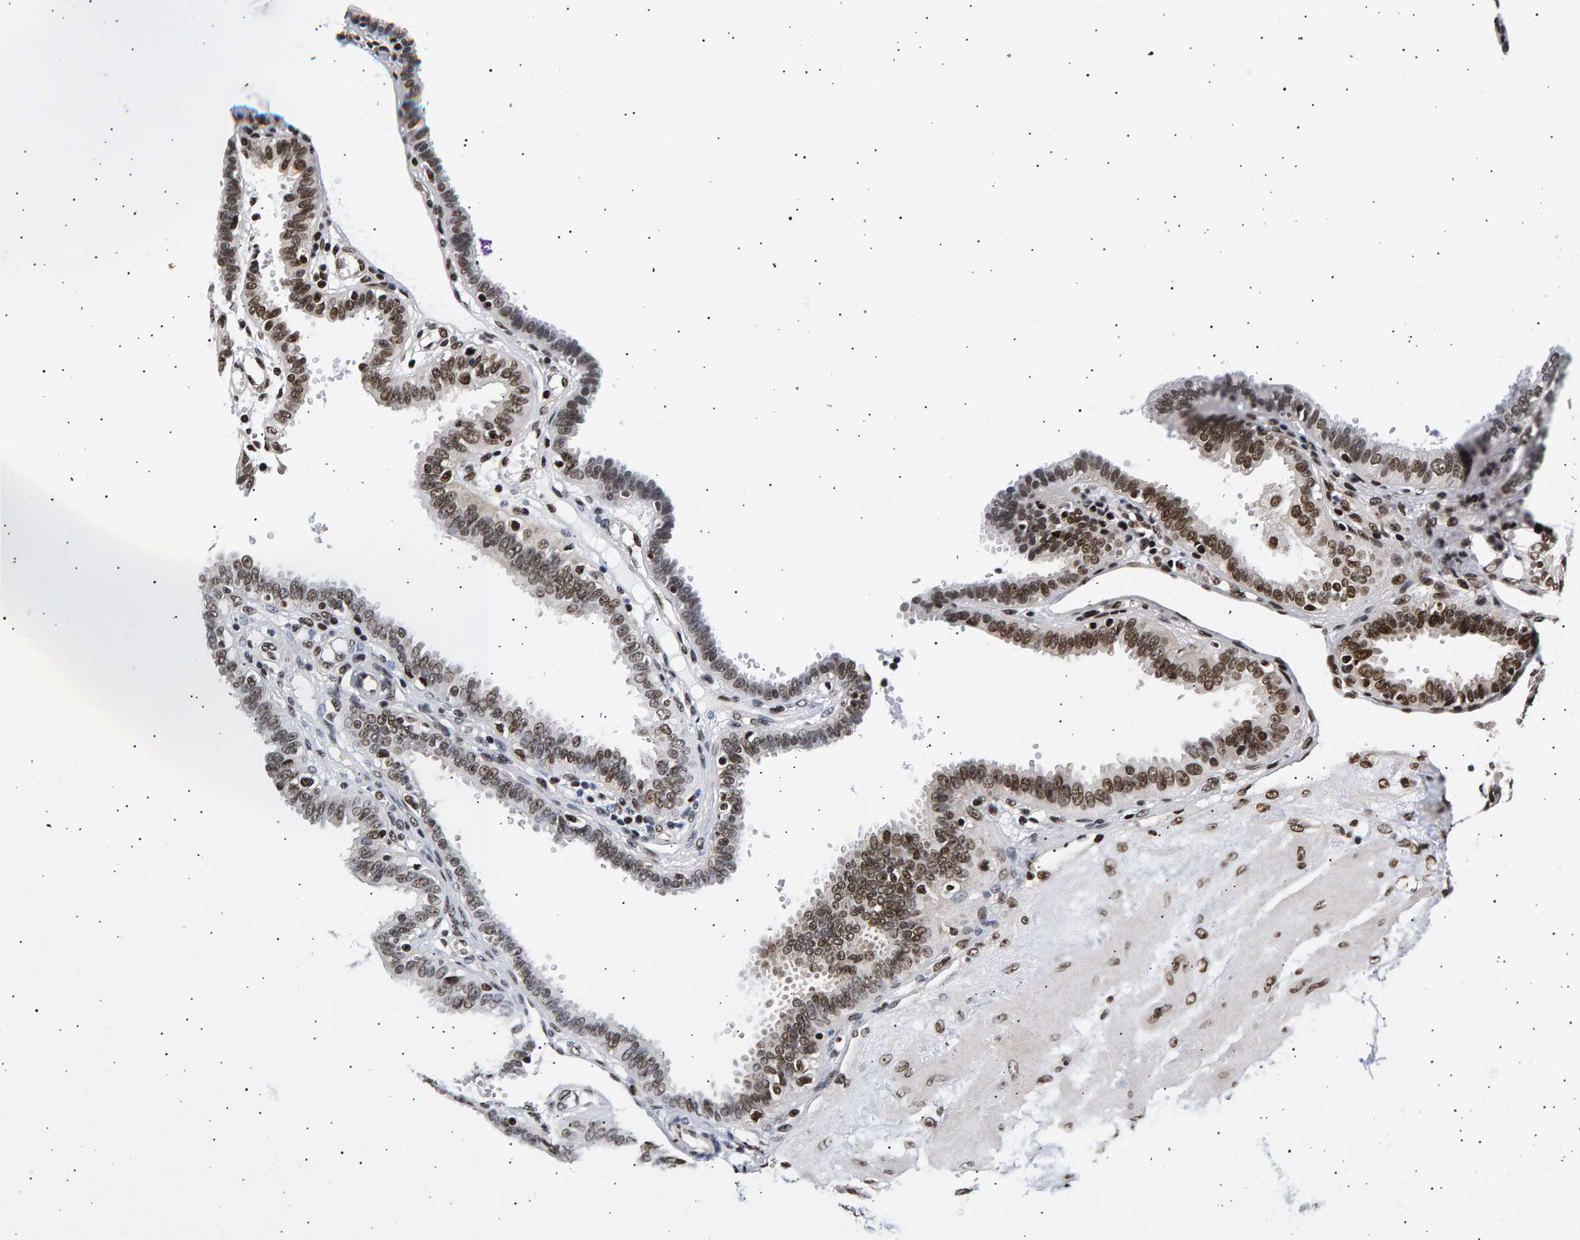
{"staining": {"intensity": "moderate", "quantity": "25%-75%", "location": "nuclear"}, "tissue": "fallopian tube", "cell_type": "Glandular cells", "image_type": "normal", "snomed": [{"axis": "morphology", "description": "Normal tissue, NOS"}, {"axis": "topography", "description": "Fallopian tube"}, {"axis": "topography", "description": "Placenta"}], "caption": "Benign fallopian tube was stained to show a protein in brown. There is medium levels of moderate nuclear expression in about 25%-75% of glandular cells. (Brightfield microscopy of DAB IHC at high magnification).", "gene": "ANKRD40", "patient": {"sex": "female", "age": 32}}